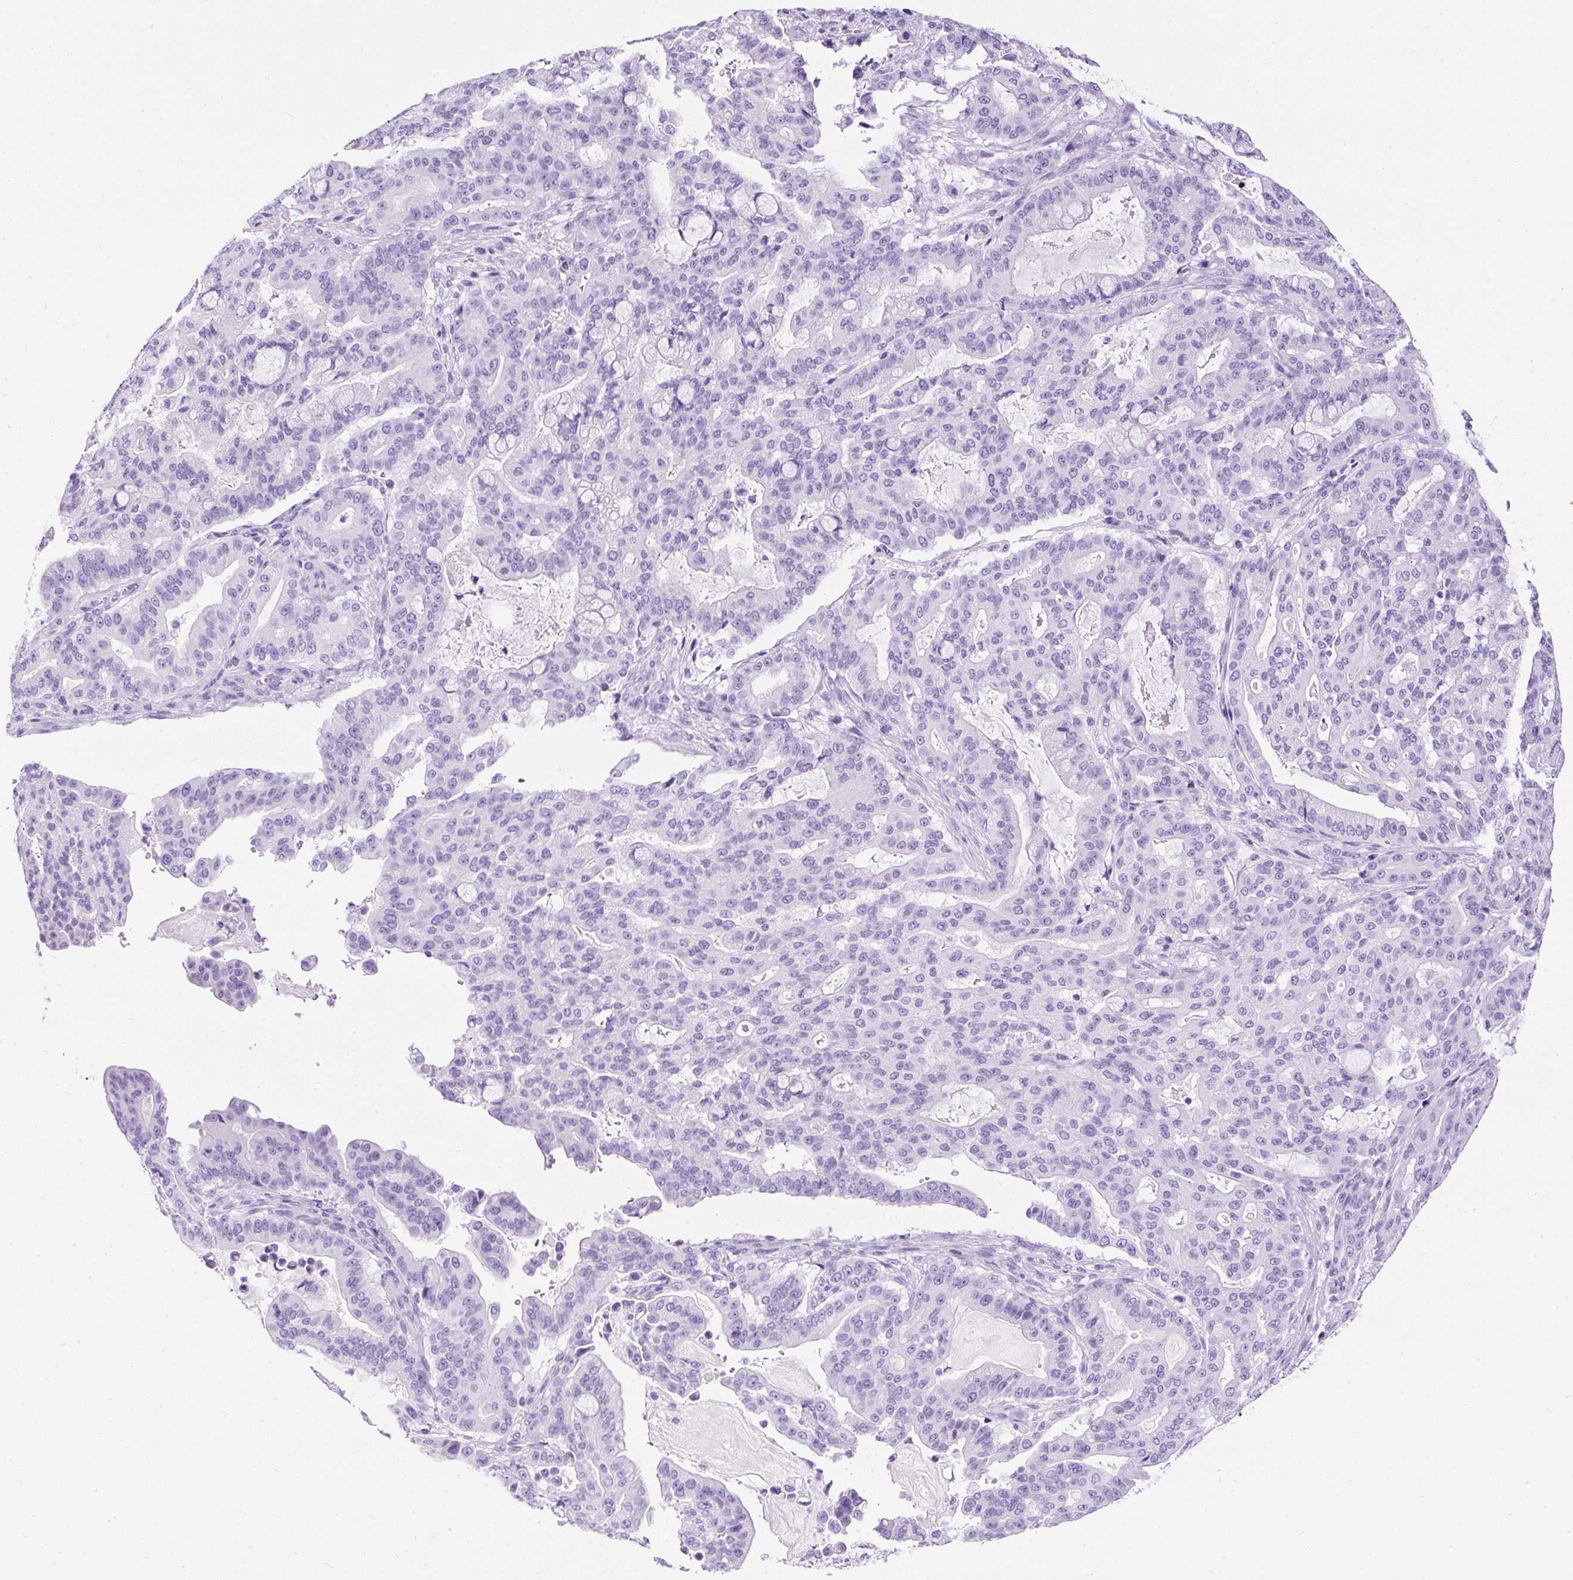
{"staining": {"intensity": "negative", "quantity": "none", "location": "none"}, "tissue": "pancreatic cancer", "cell_type": "Tumor cells", "image_type": "cancer", "snomed": [{"axis": "morphology", "description": "Adenocarcinoma, NOS"}, {"axis": "topography", "description": "Pancreas"}], "caption": "An IHC histopathology image of pancreatic adenocarcinoma is shown. There is no staining in tumor cells of pancreatic adenocarcinoma. The staining is performed using DAB brown chromogen with nuclei counter-stained in using hematoxylin.", "gene": "NTS", "patient": {"sex": "male", "age": 63}}